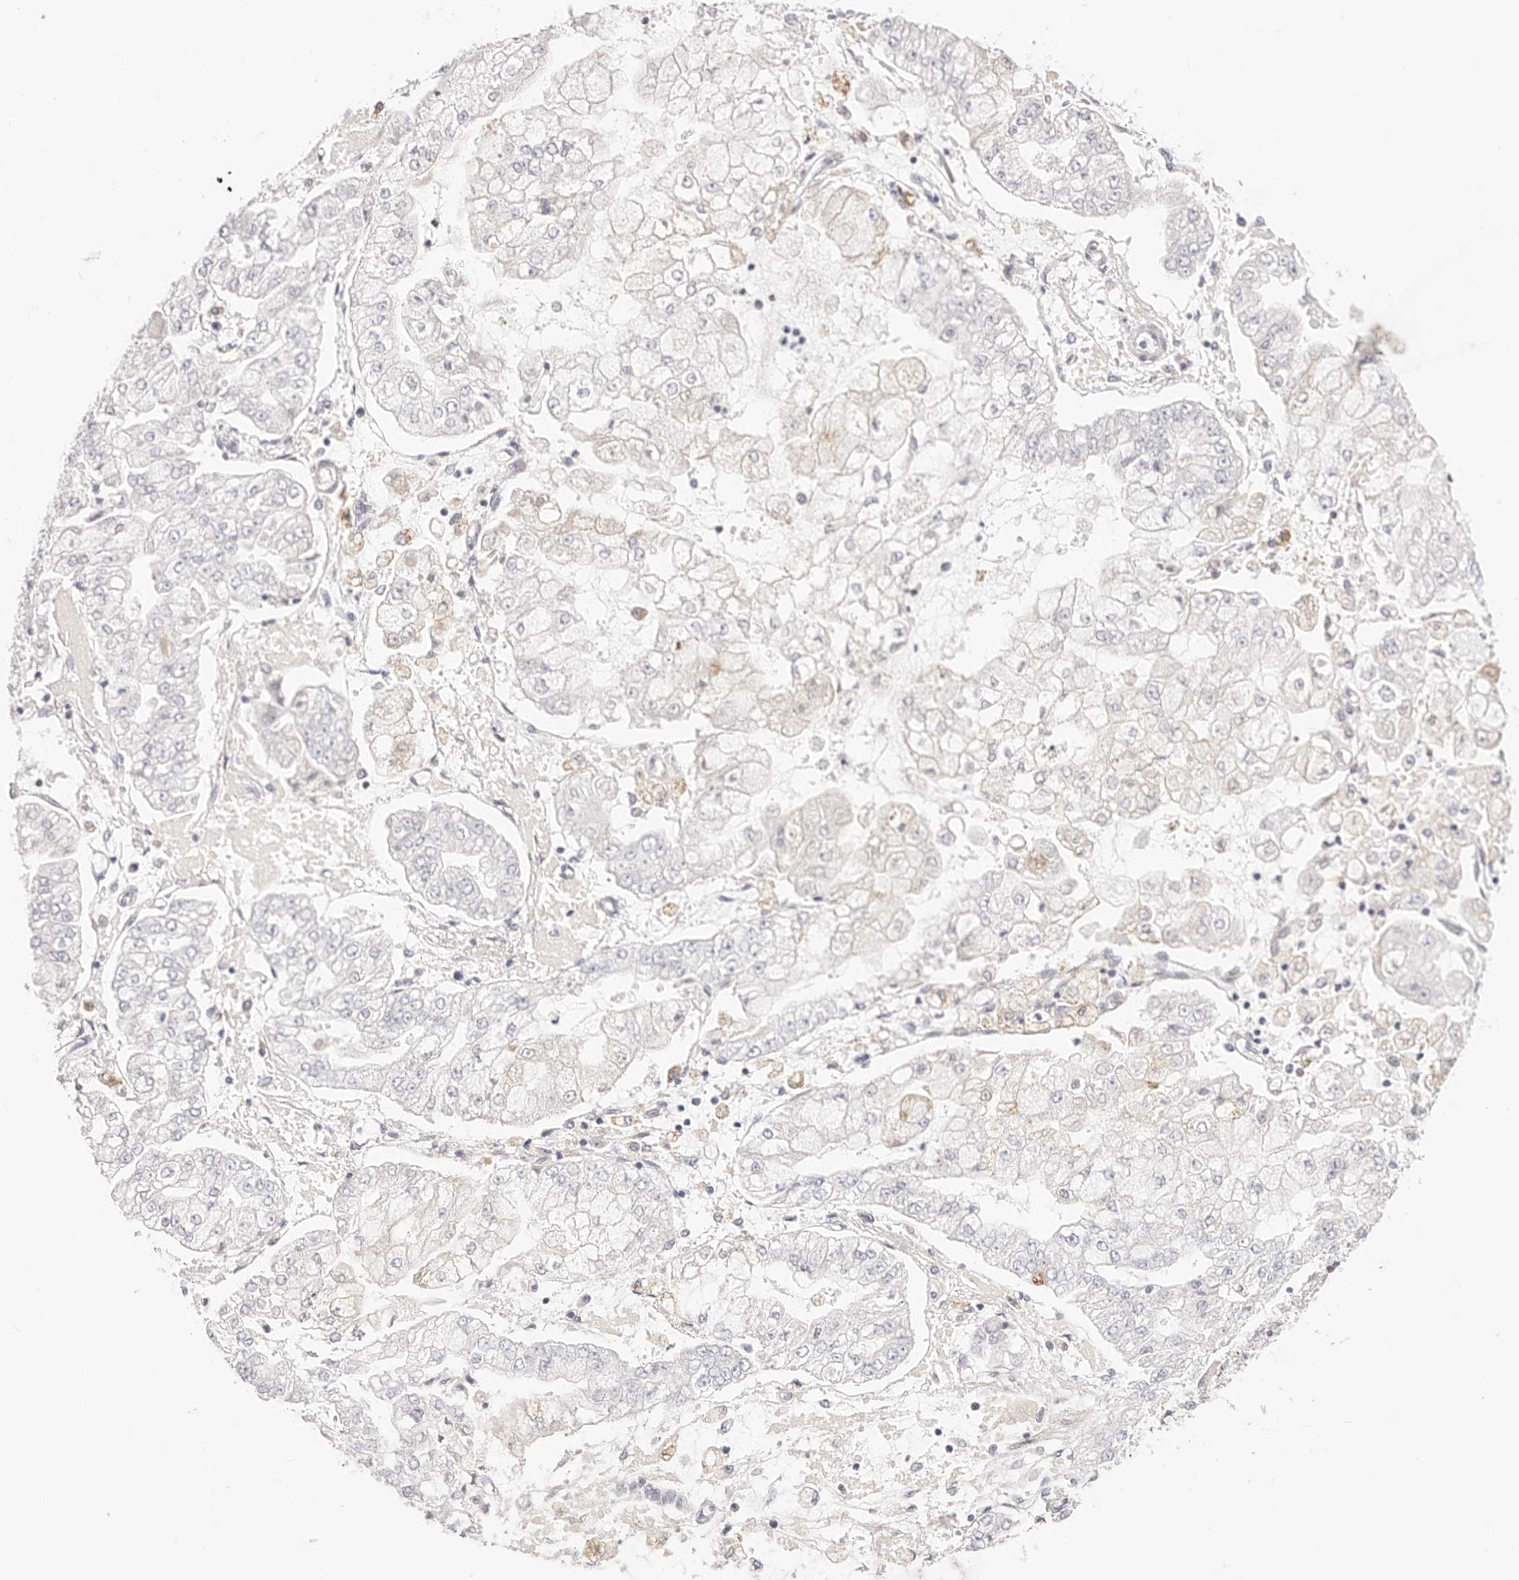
{"staining": {"intensity": "moderate", "quantity": "<25%", "location": "cytoplasmic/membranous"}, "tissue": "stomach cancer", "cell_type": "Tumor cells", "image_type": "cancer", "snomed": [{"axis": "morphology", "description": "Adenocarcinoma, NOS"}, {"axis": "topography", "description": "Stomach"}], "caption": "Immunohistochemical staining of stomach cancer displays low levels of moderate cytoplasmic/membranous protein positivity in about <25% of tumor cells.", "gene": "STKLD1", "patient": {"sex": "male", "age": 76}}